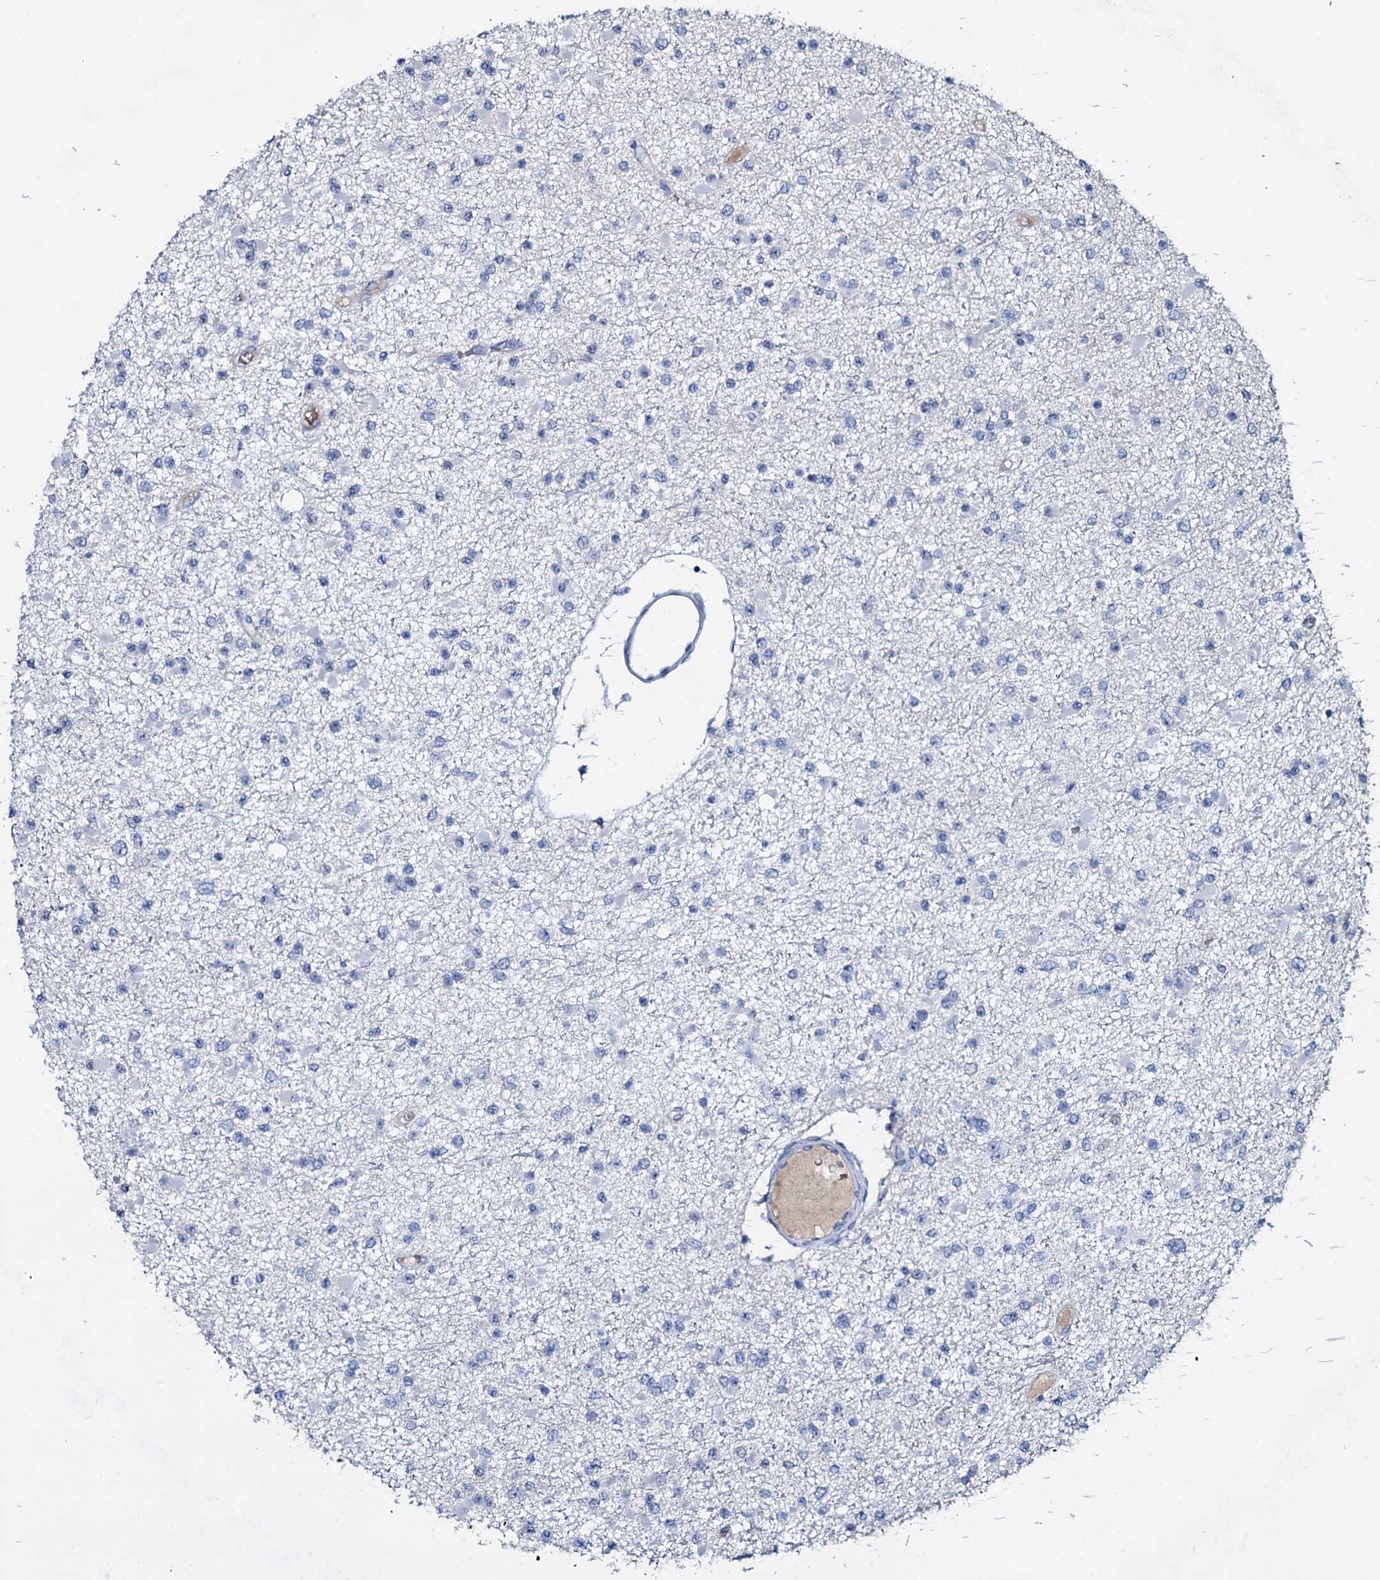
{"staining": {"intensity": "negative", "quantity": "none", "location": "none"}, "tissue": "glioma", "cell_type": "Tumor cells", "image_type": "cancer", "snomed": [{"axis": "morphology", "description": "Glioma, malignant, Low grade"}, {"axis": "topography", "description": "Brain"}], "caption": "Human glioma stained for a protein using immunohistochemistry (IHC) displays no expression in tumor cells.", "gene": "LYG2", "patient": {"sex": "female", "age": 22}}